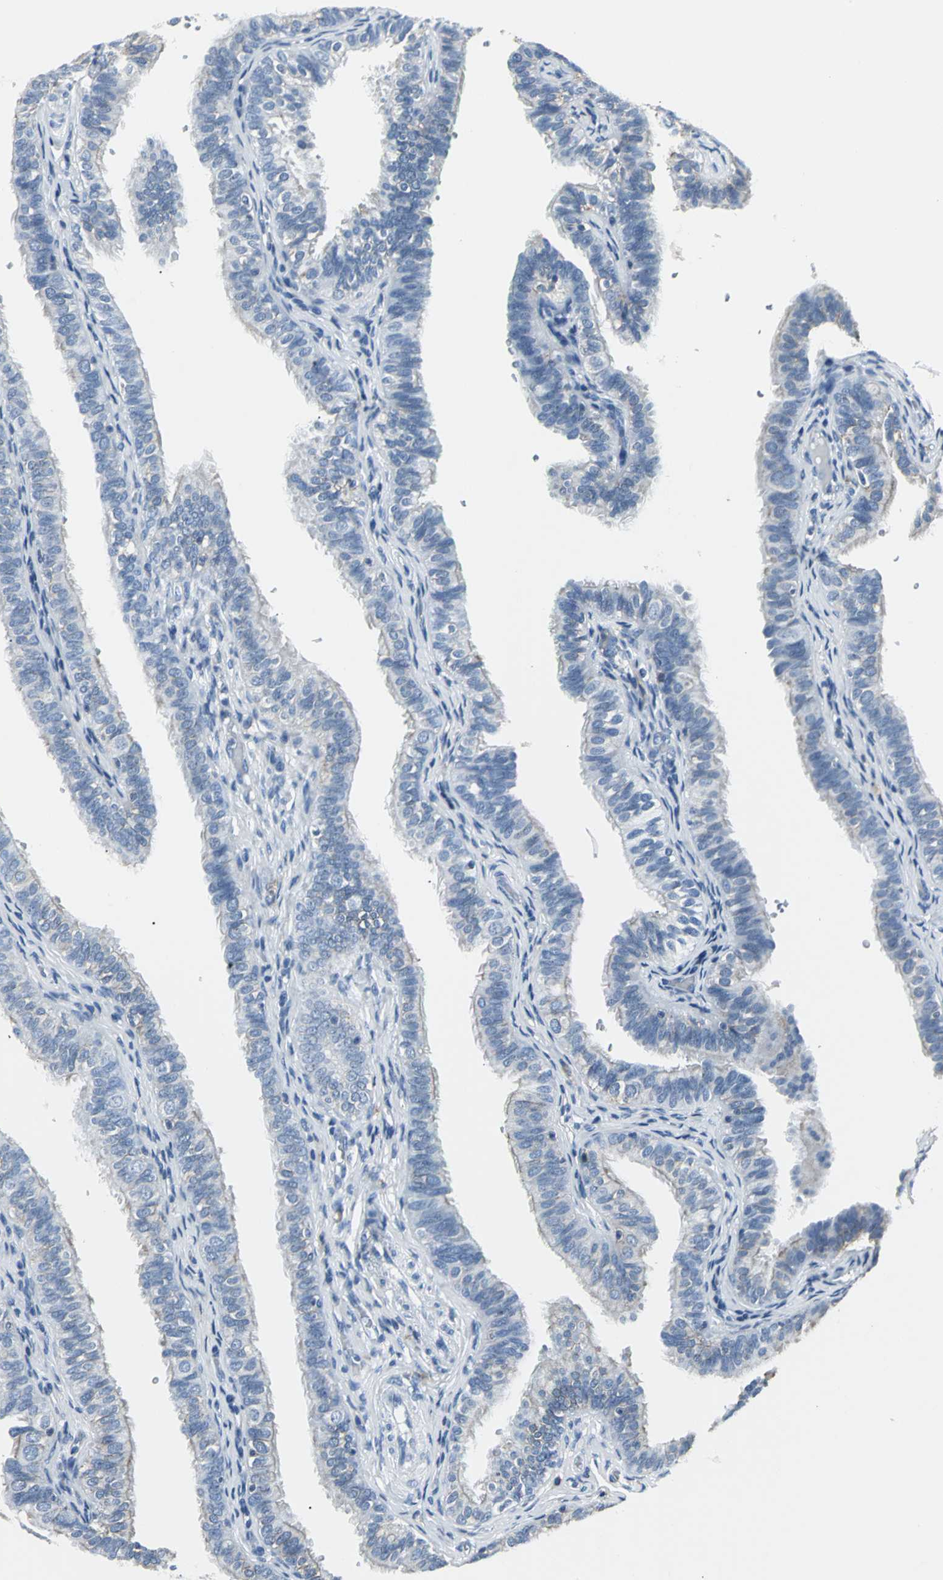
{"staining": {"intensity": "weak", "quantity": "<25%", "location": "cytoplasmic/membranous"}, "tissue": "fallopian tube", "cell_type": "Glandular cells", "image_type": "normal", "snomed": [{"axis": "morphology", "description": "Normal tissue, NOS"}, {"axis": "morphology", "description": "Dermoid, NOS"}, {"axis": "topography", "description": "Fallopian tube"}], "caption": "IHC image of unremarkable fallopian tube: human fallopian tube stained with DAB (3,3'-diaminobenzidine) exhibits no significant protein staining in glandular cells. (DAB immunohistochemistry with hematoxylin counter stain).", "gene": "IQGAP2", "patient": {"sex": "female", "age": 33}}